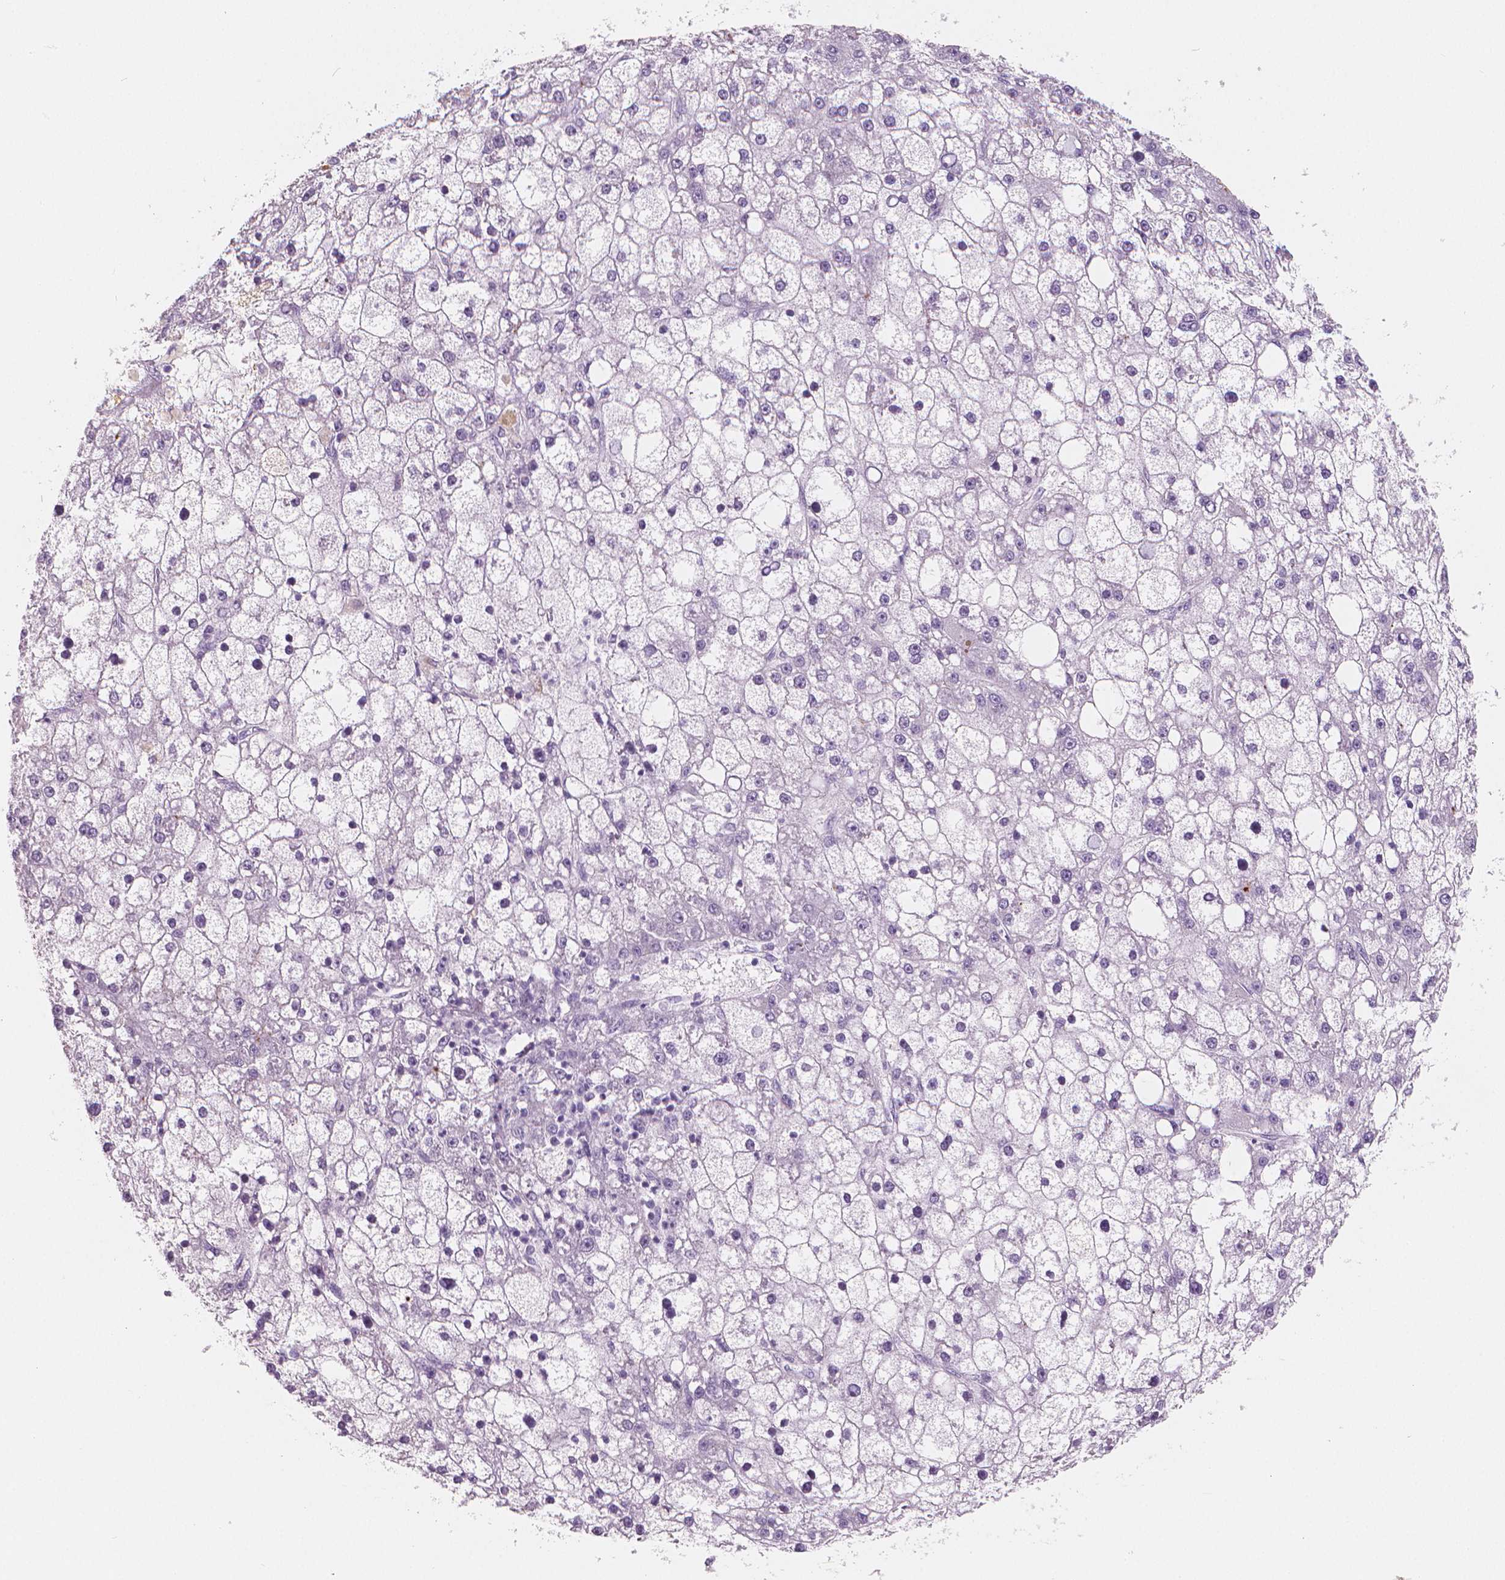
{"staining": {"intensity": "negative", "quantity": "none", "location": "none"}, "tissue": "liver cancer", "cell_type": "Tumor cells", "image_type": "cancer", "snomed": [{"axis": "morphology", "description": "Carcinoma, Hepatocellular, NOS"}, {"axis": "topography", "description": "Liver"}], "caption": "IHC of hepatocellular carcinoma (liver) reveals no positivity in tumor cells.", "gene": "APOA4", "patient": {"sex": "male", "age": 67}}